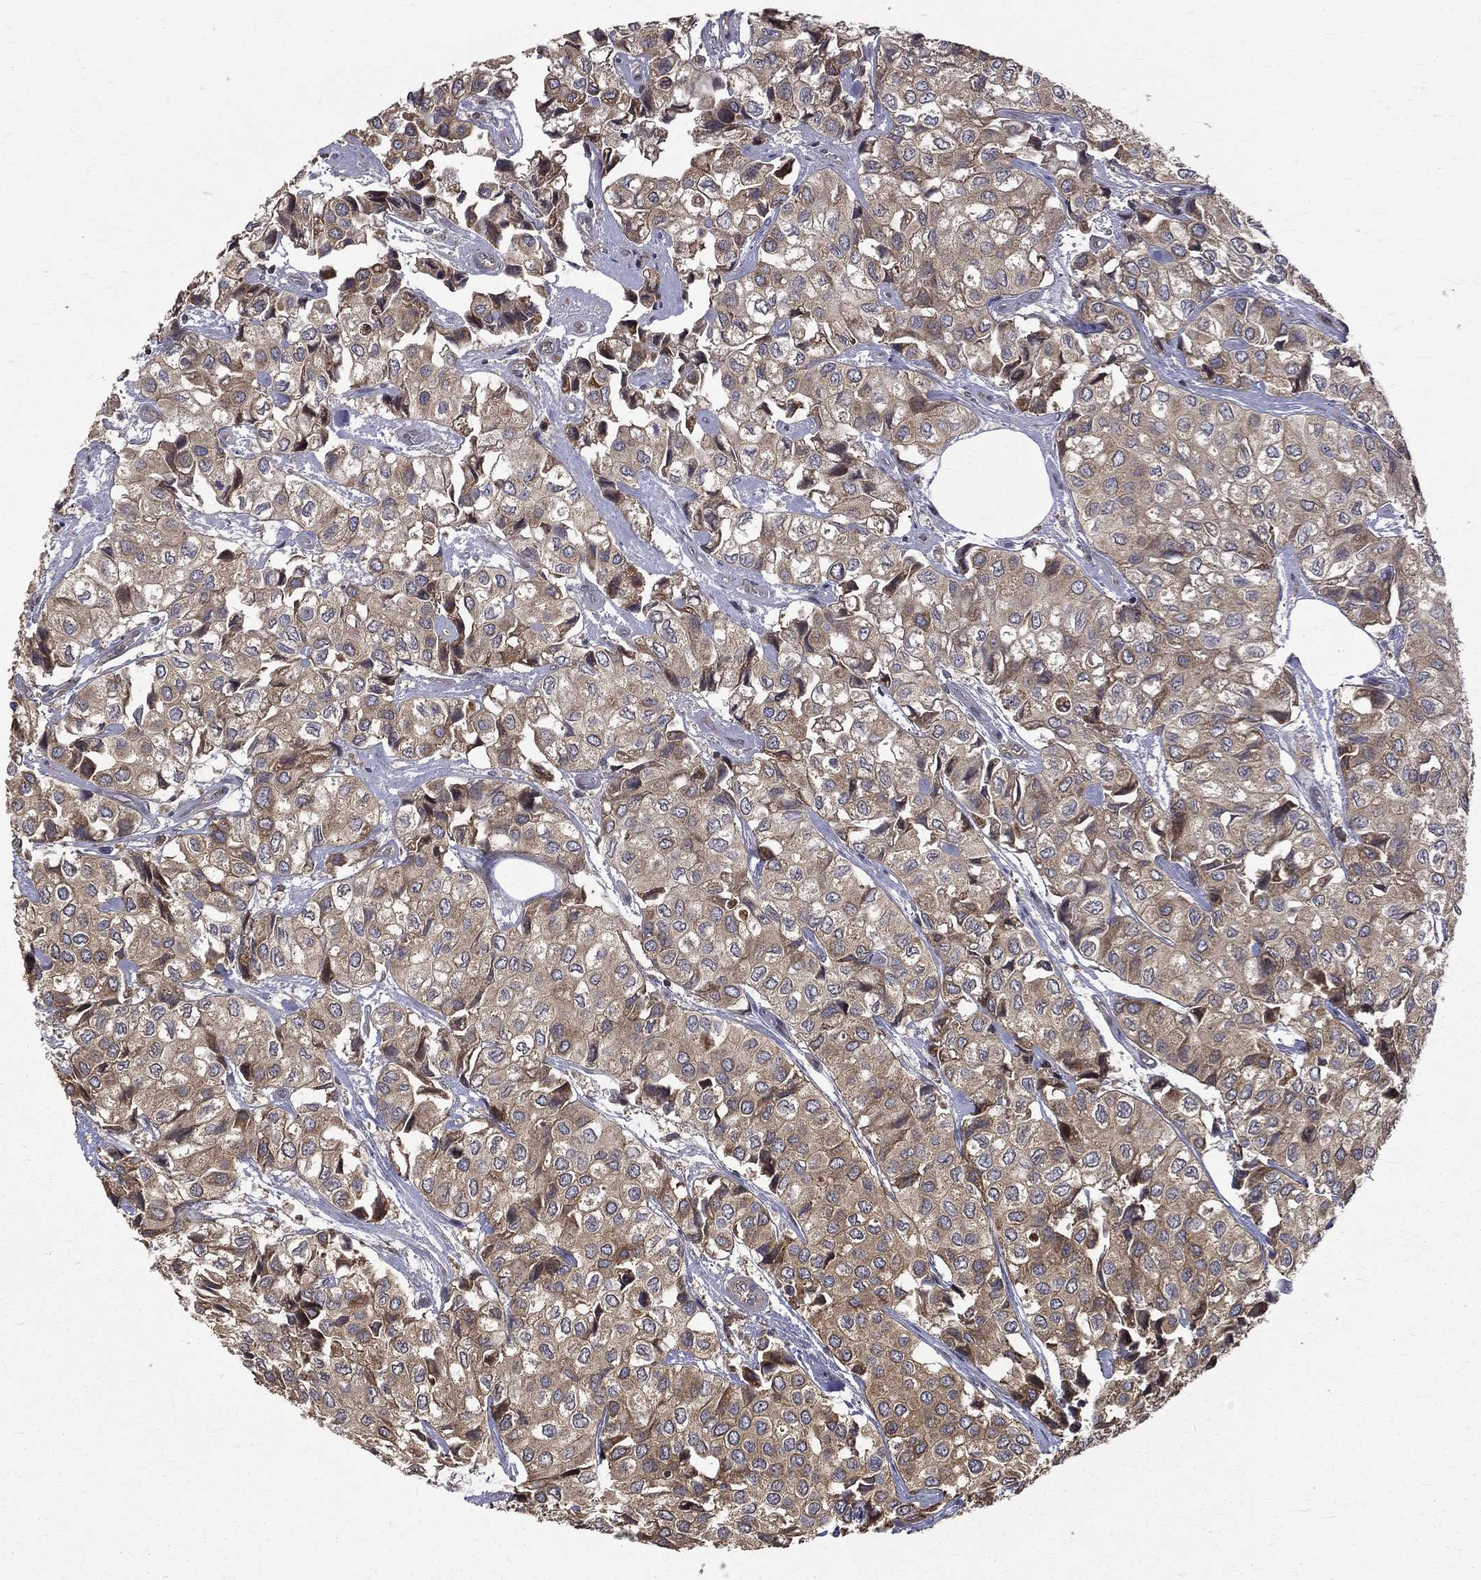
{"staining": {"intensity": "moderate", "quantity": ">75%", "location": "cytoplasmic/membranous"}, "tissue": "urothelial cancer", "cell_type": "Tumor cells", "image_type": "cancer", "snomed": [{"axis": "morphology", "description": "Urothelial carcinoma, High grade"}, {"axis": "topography", "description": "Urinary bladder"}], "caption": "Approximately >75% of tumor cells in human urothelial cancer show moderate cytoplasmic/membranous protein positivity as visualized by brown immunohistochemical staining.", "gene": "RPGR", "patient": {"sex": "male", "age": 73}}